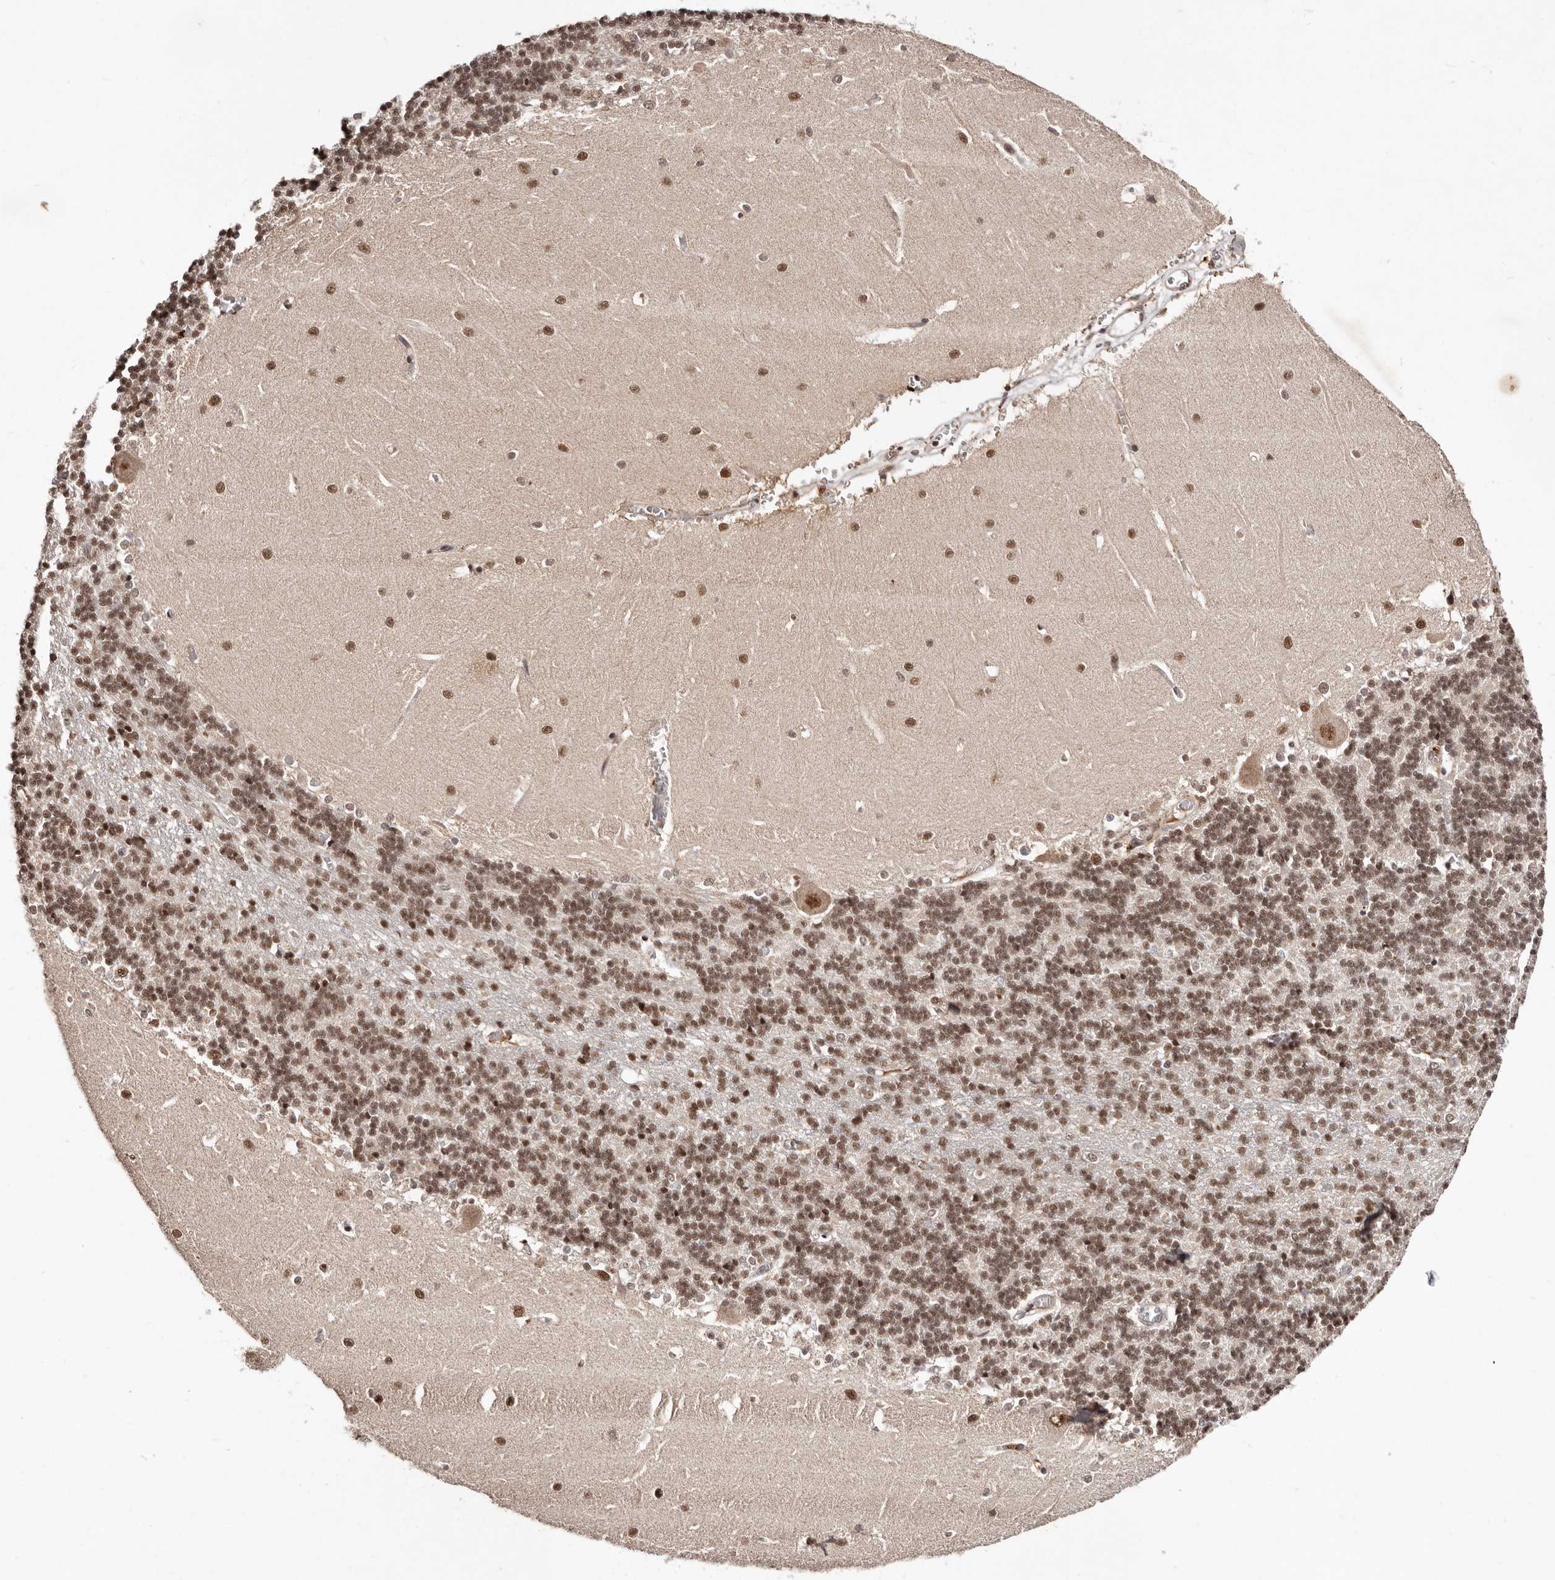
{"staining": {"intensity": "moderate", "quantity": ">75%", "location": "nuclear"}, "tissue": "cerebellum", "cell_type": "Cells in granular layer", "image_type": "normal", "snomed": [{"axis": "morphology", "description": "Normal tissue, NOS"}, {"axis": "topography", "description": "Cerebellum"}], "caption": "Benign cerebellum was stained to show a protein in brown. There is medium levels of moderate nuclear positivity in approximately >75% of cells in granular layer. Nuclei are stained in blue.", "gene": "BICRAL", "patient": {"sex": "male", "age": 37}}